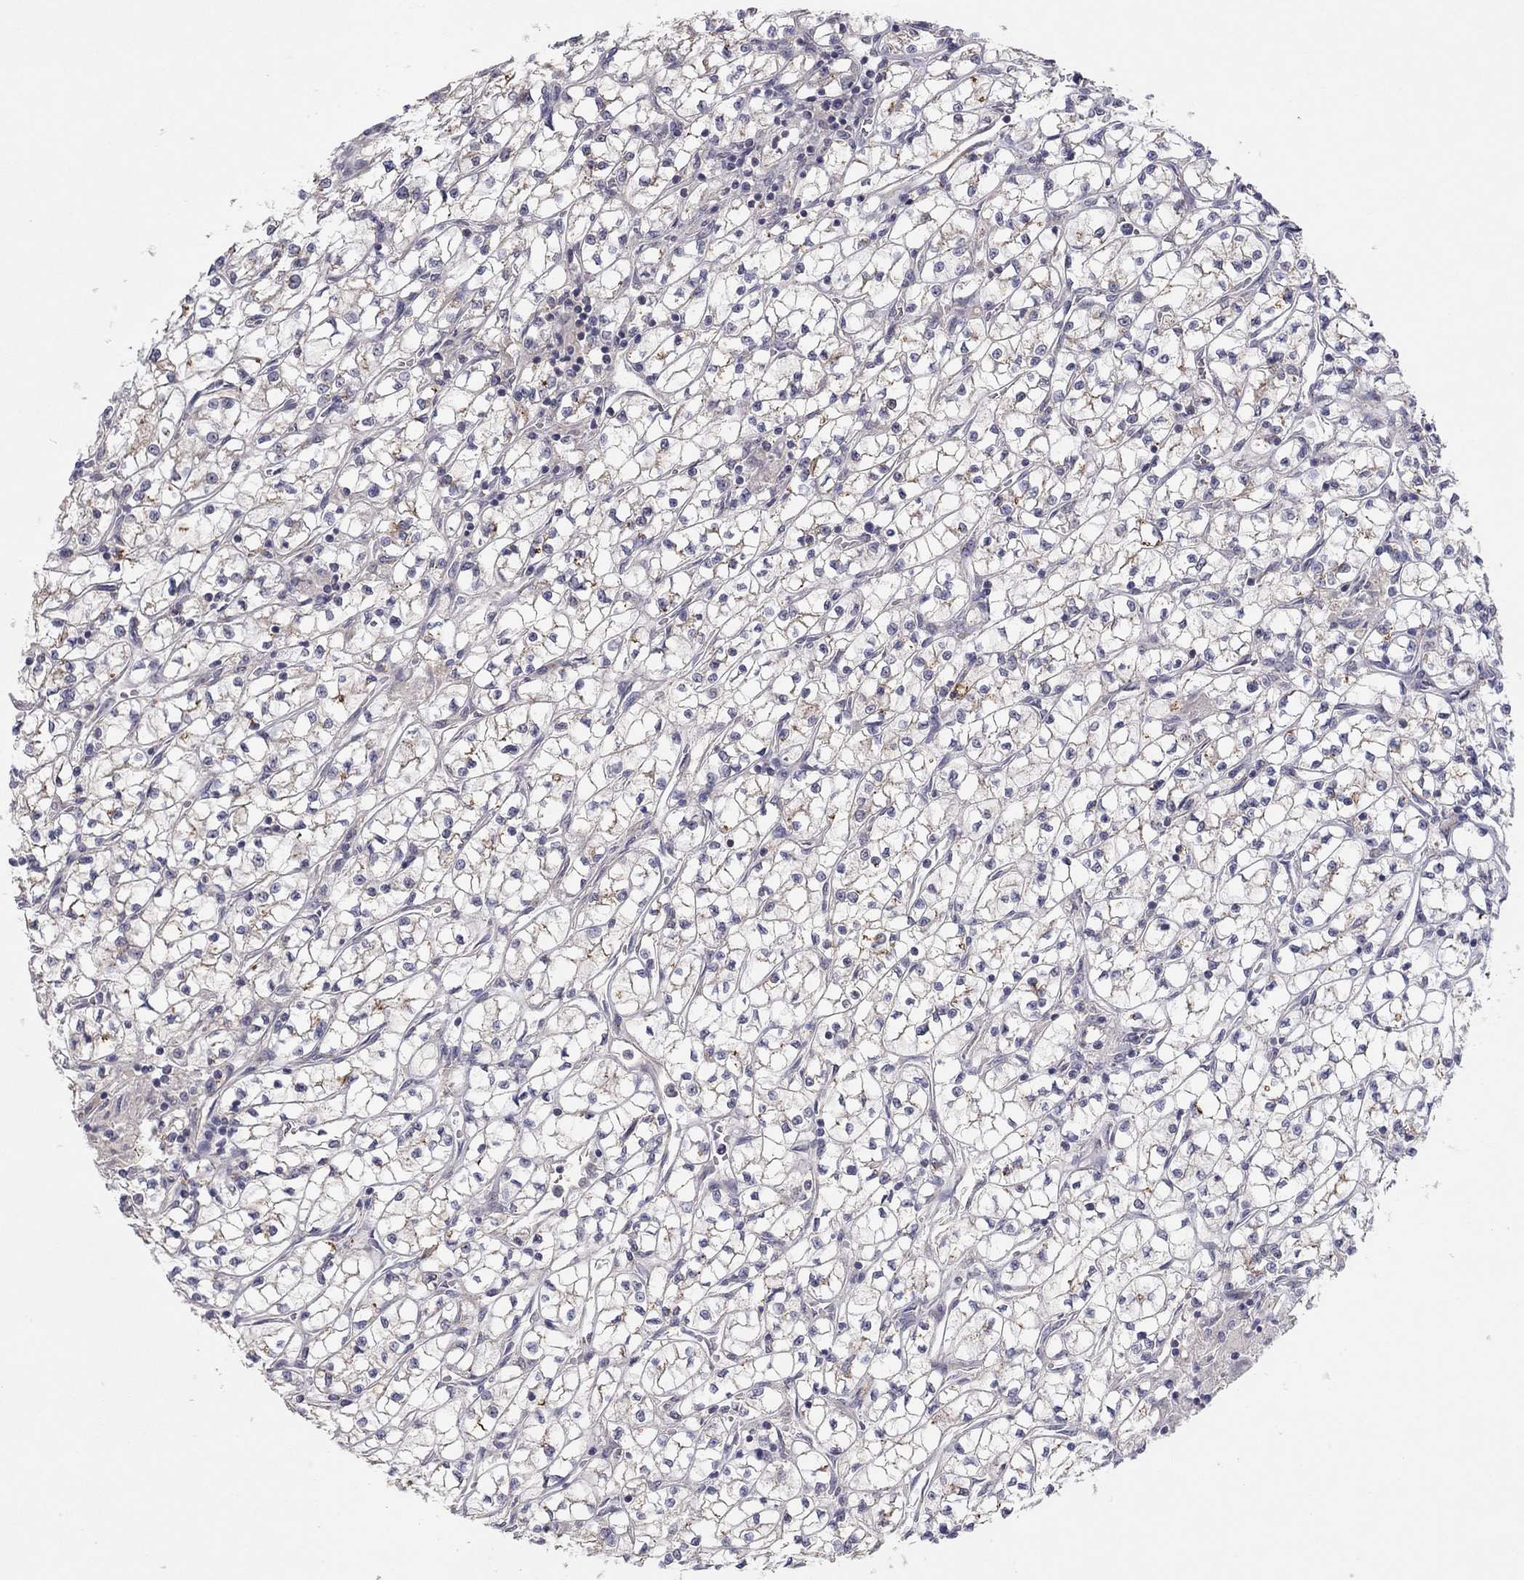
{"staining": {"intensity": "negative", "quantity": "none", "location": "none"}, "tissue": "renal cancer", "cell_type": "Tumor cells", "image_type": "cancer", "snomed": [{"axis": "morphology", "description": "Adenocarcinoma, NOS"}, {"axis": "topography", "description": "Kidney"}], "caption": "Immunohistochemistry photomicrograph of renal adenocarcinoma stained for a protein (brown), which reveals no positivity in tumor cells.", "gene": "CRACDL", "patient": {"sex": "female", "age": 64}}